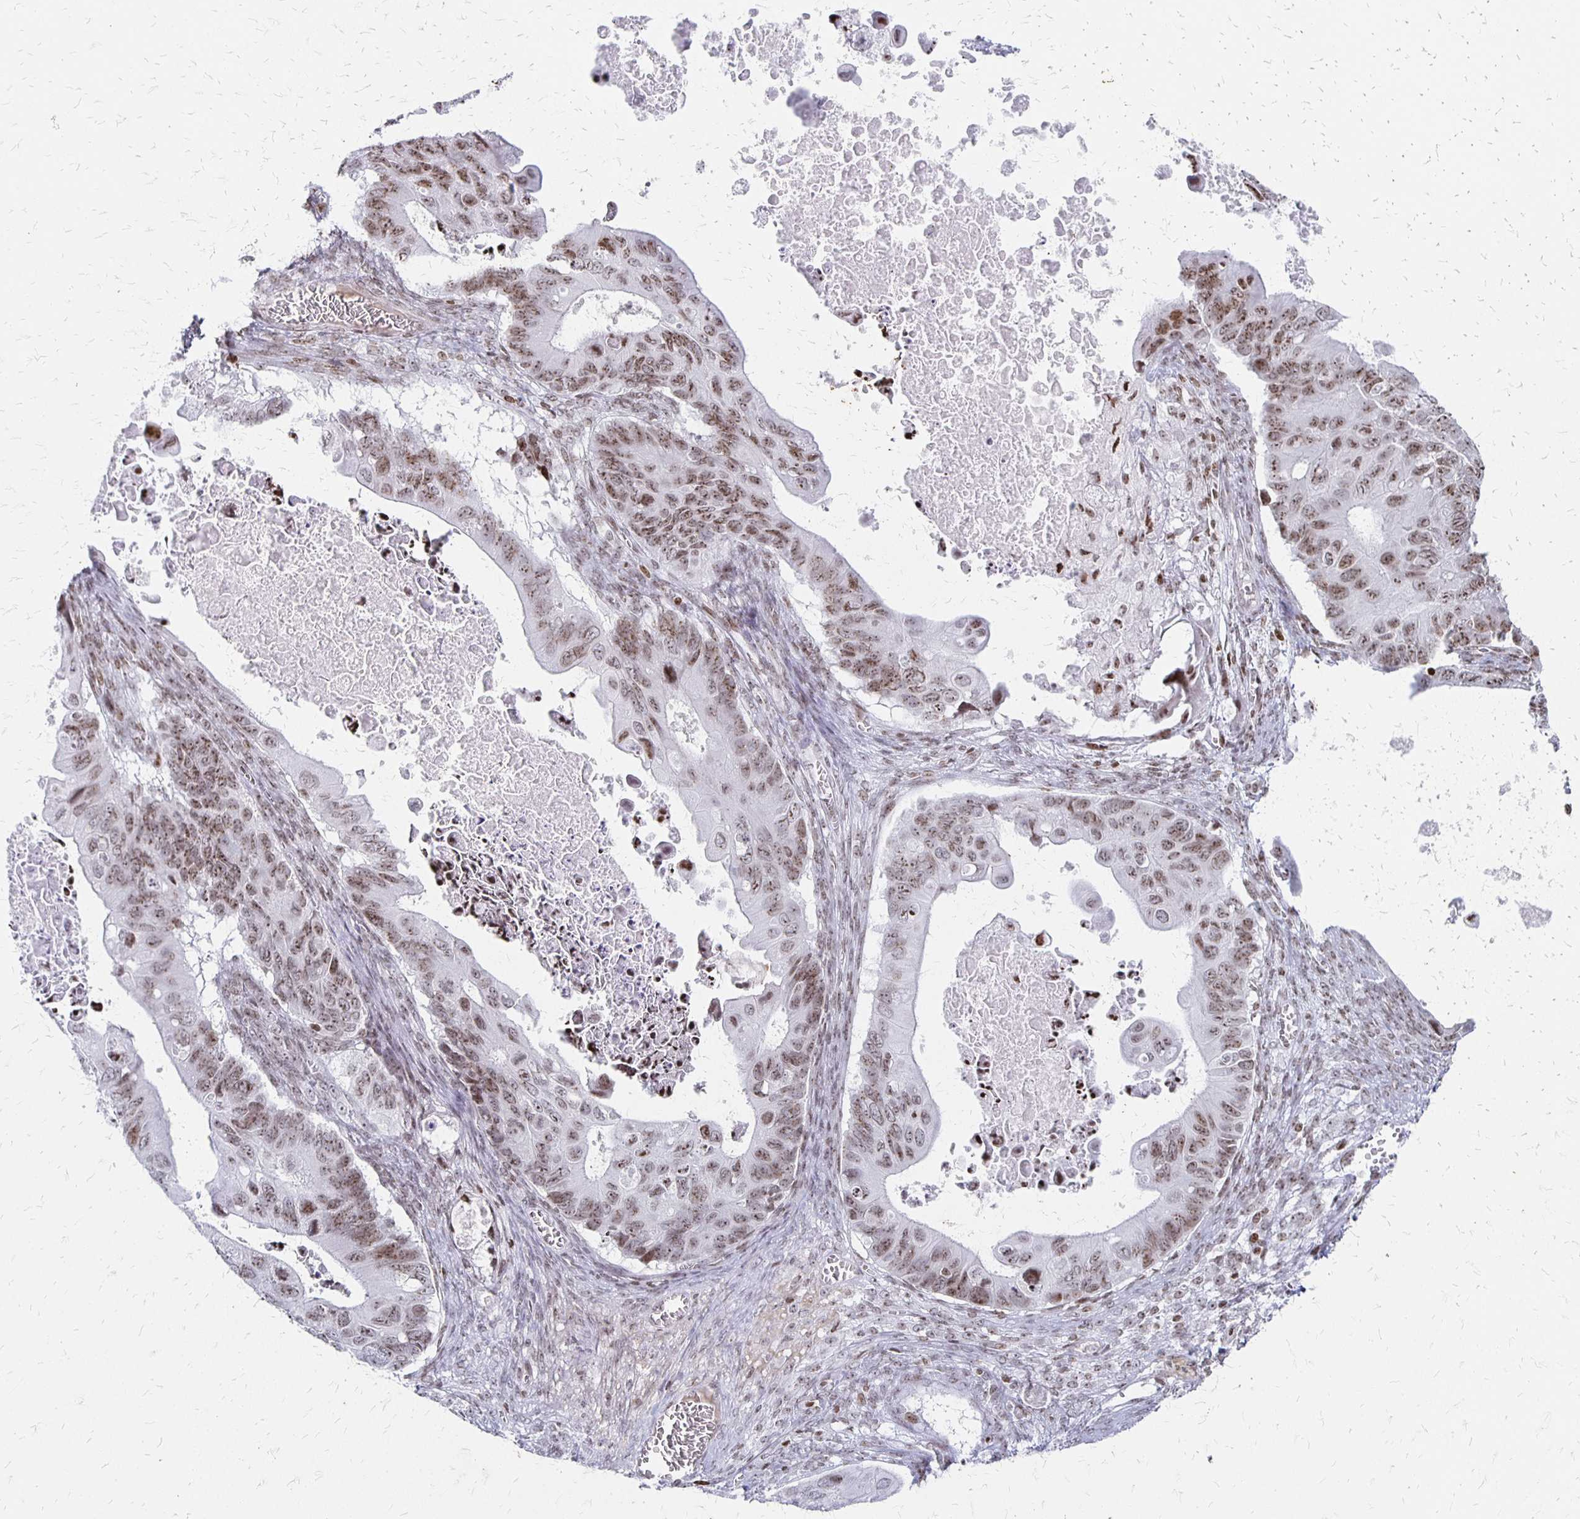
{"staining": {"intensity": "weak", "quantity": ">75%", "location": "nuclear"}, "tissue": "ovarian cancer", "cell_type": "Tumor cells", "image_type": "cancer", "snomed": [{"axis": "morphology", "description": "Cystadenocarcinoma, mucinous, NOS"}, {"axis": "topography", "description": "Ovary"}], "caption": "Ovarian cancer stained with a protein marker exhibits weak staining in tumor cells.", "gene": "ZNF280C", "patient": {"sex": "female", "age": 64}}